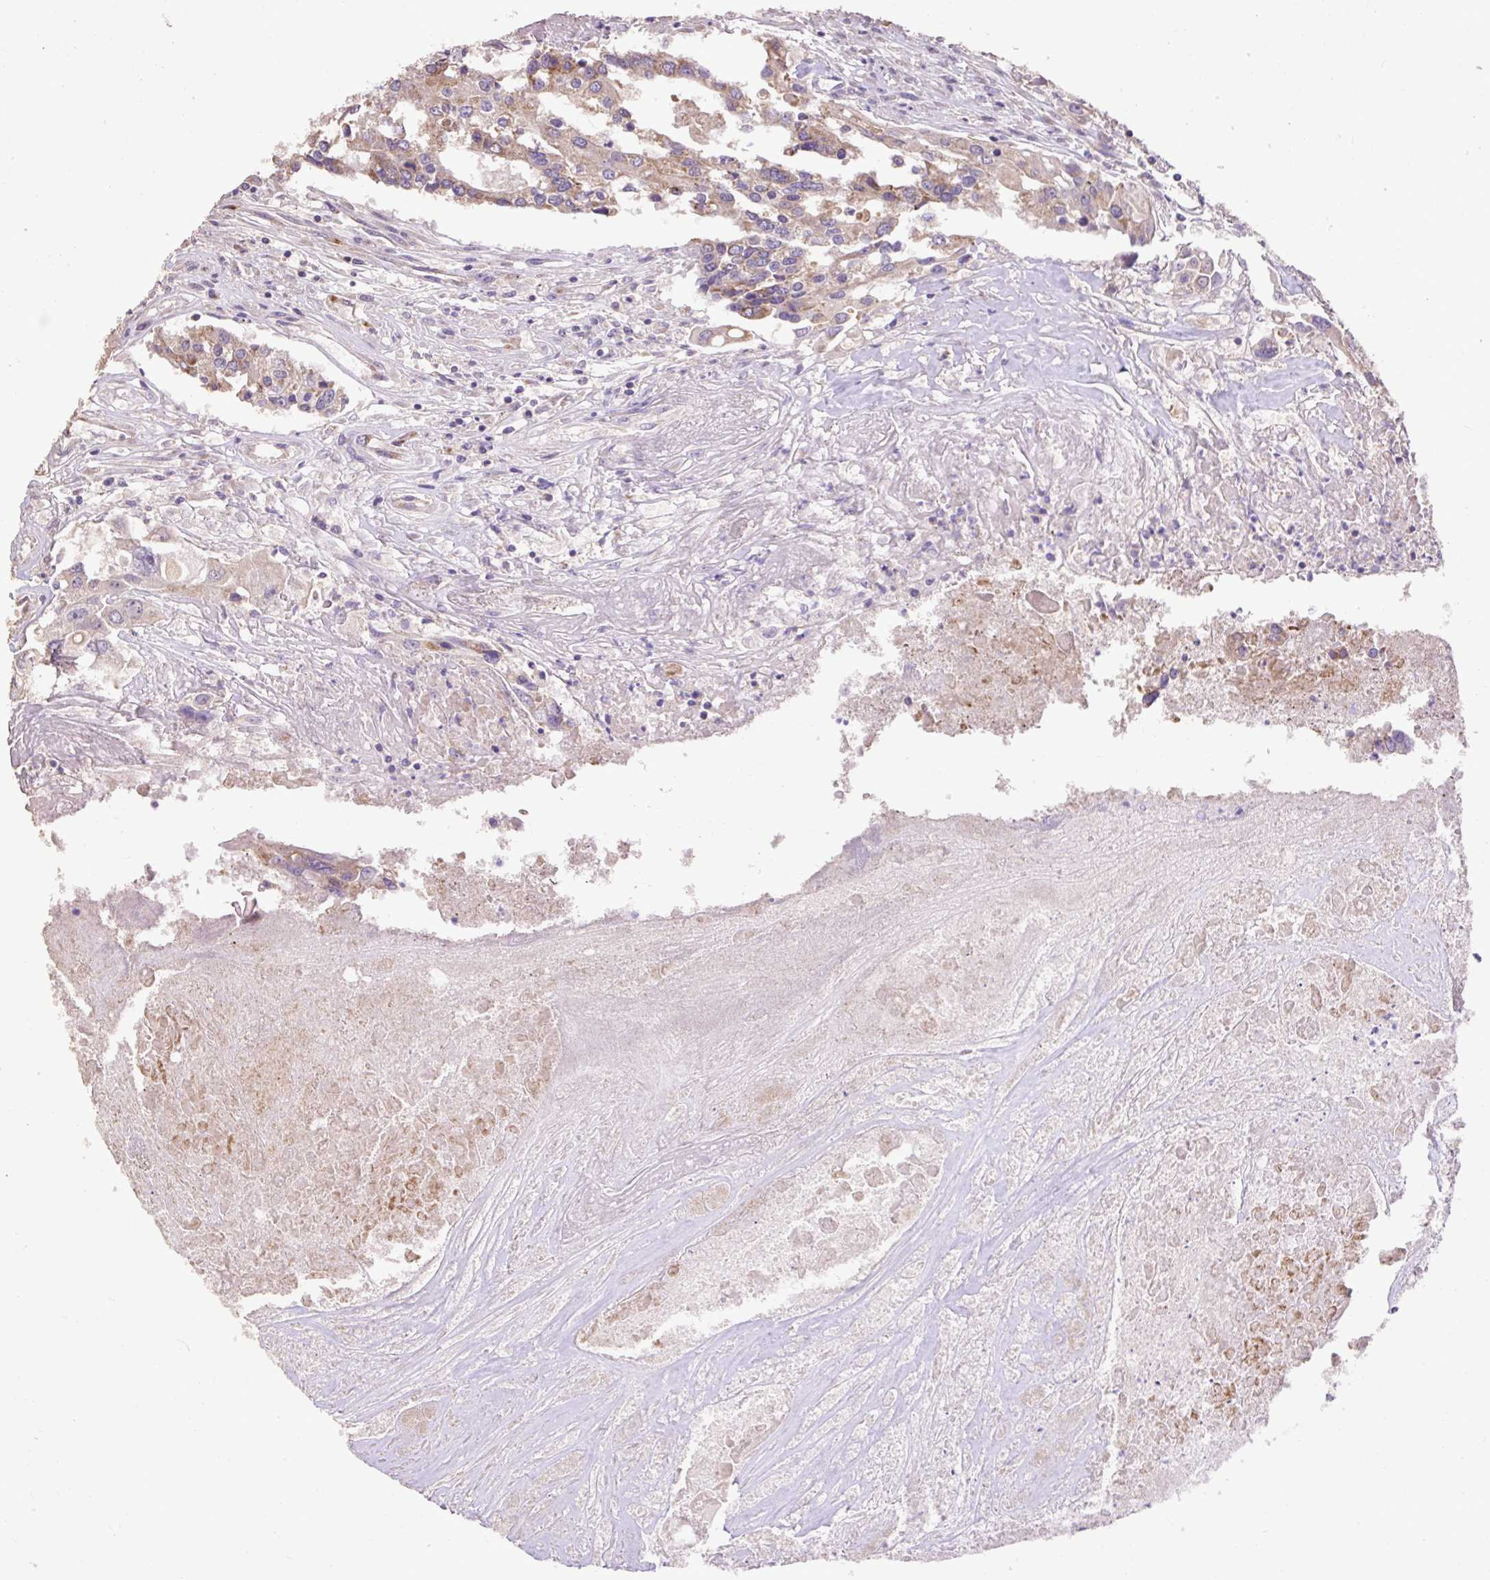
{"staining": {"intensity": "moderate", "quantity": ">75%", "location": "cytoplasmic/membranous"}, "tissue": "colorectal cancer", "cell_type": "Tumor cells", "image_type": "cancer", "snomed": [{"axis": "morphology", "description": "Adenocarcinoma, NOS"}, {"axis": "topography", "description": "Colon"}], "caption": "Moderate cytoplasmic/membranous positivity for a protein is appreciated in about >75% of tumor cells of colorectal cancer (adenocarcinoma) using immunohistochemistry (IHC).", "gene": "ABR", "patient": {"sex": "male", "age": 77}}